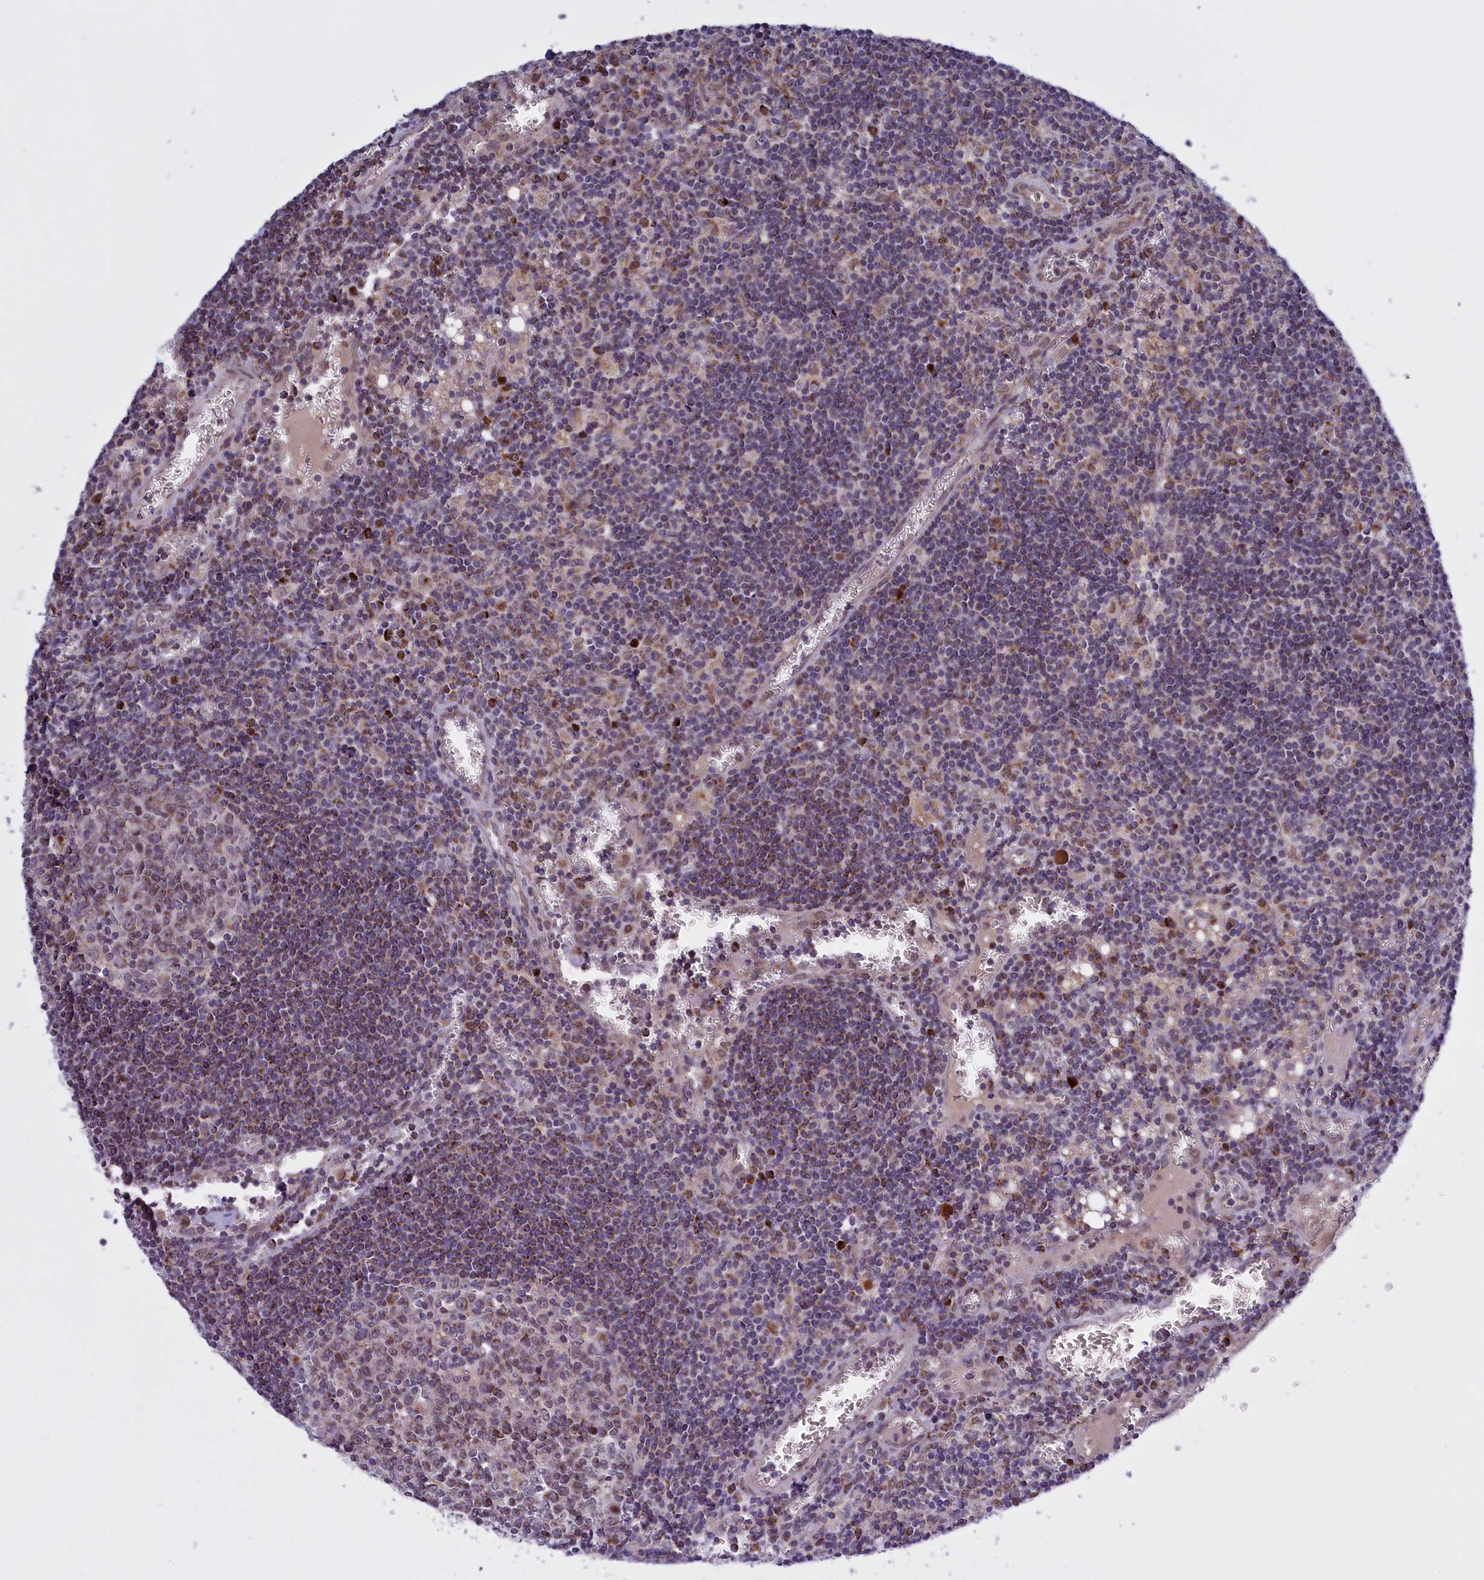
{"staining": {"intensity": "moderate", "quantity": "<25%", "location": "cytoplasmic/membranous"}, "tissue": "lymph node", "cell_type": "Germinal center cells", "image_type": "normal", "snomed": [{"axis": "morphology", "description": "Normal tissue, NOS"}, {"axis": "topography", "description": "Lymph node"}], "caption": "This histopathology image reveals IHC staining of benign lymph node, with low moderate cytoplasmic/membranous staining in about <25% of germinal center cells.", "gene": "FAM149B1", "patient": {"sex": "female", "age": 73}}